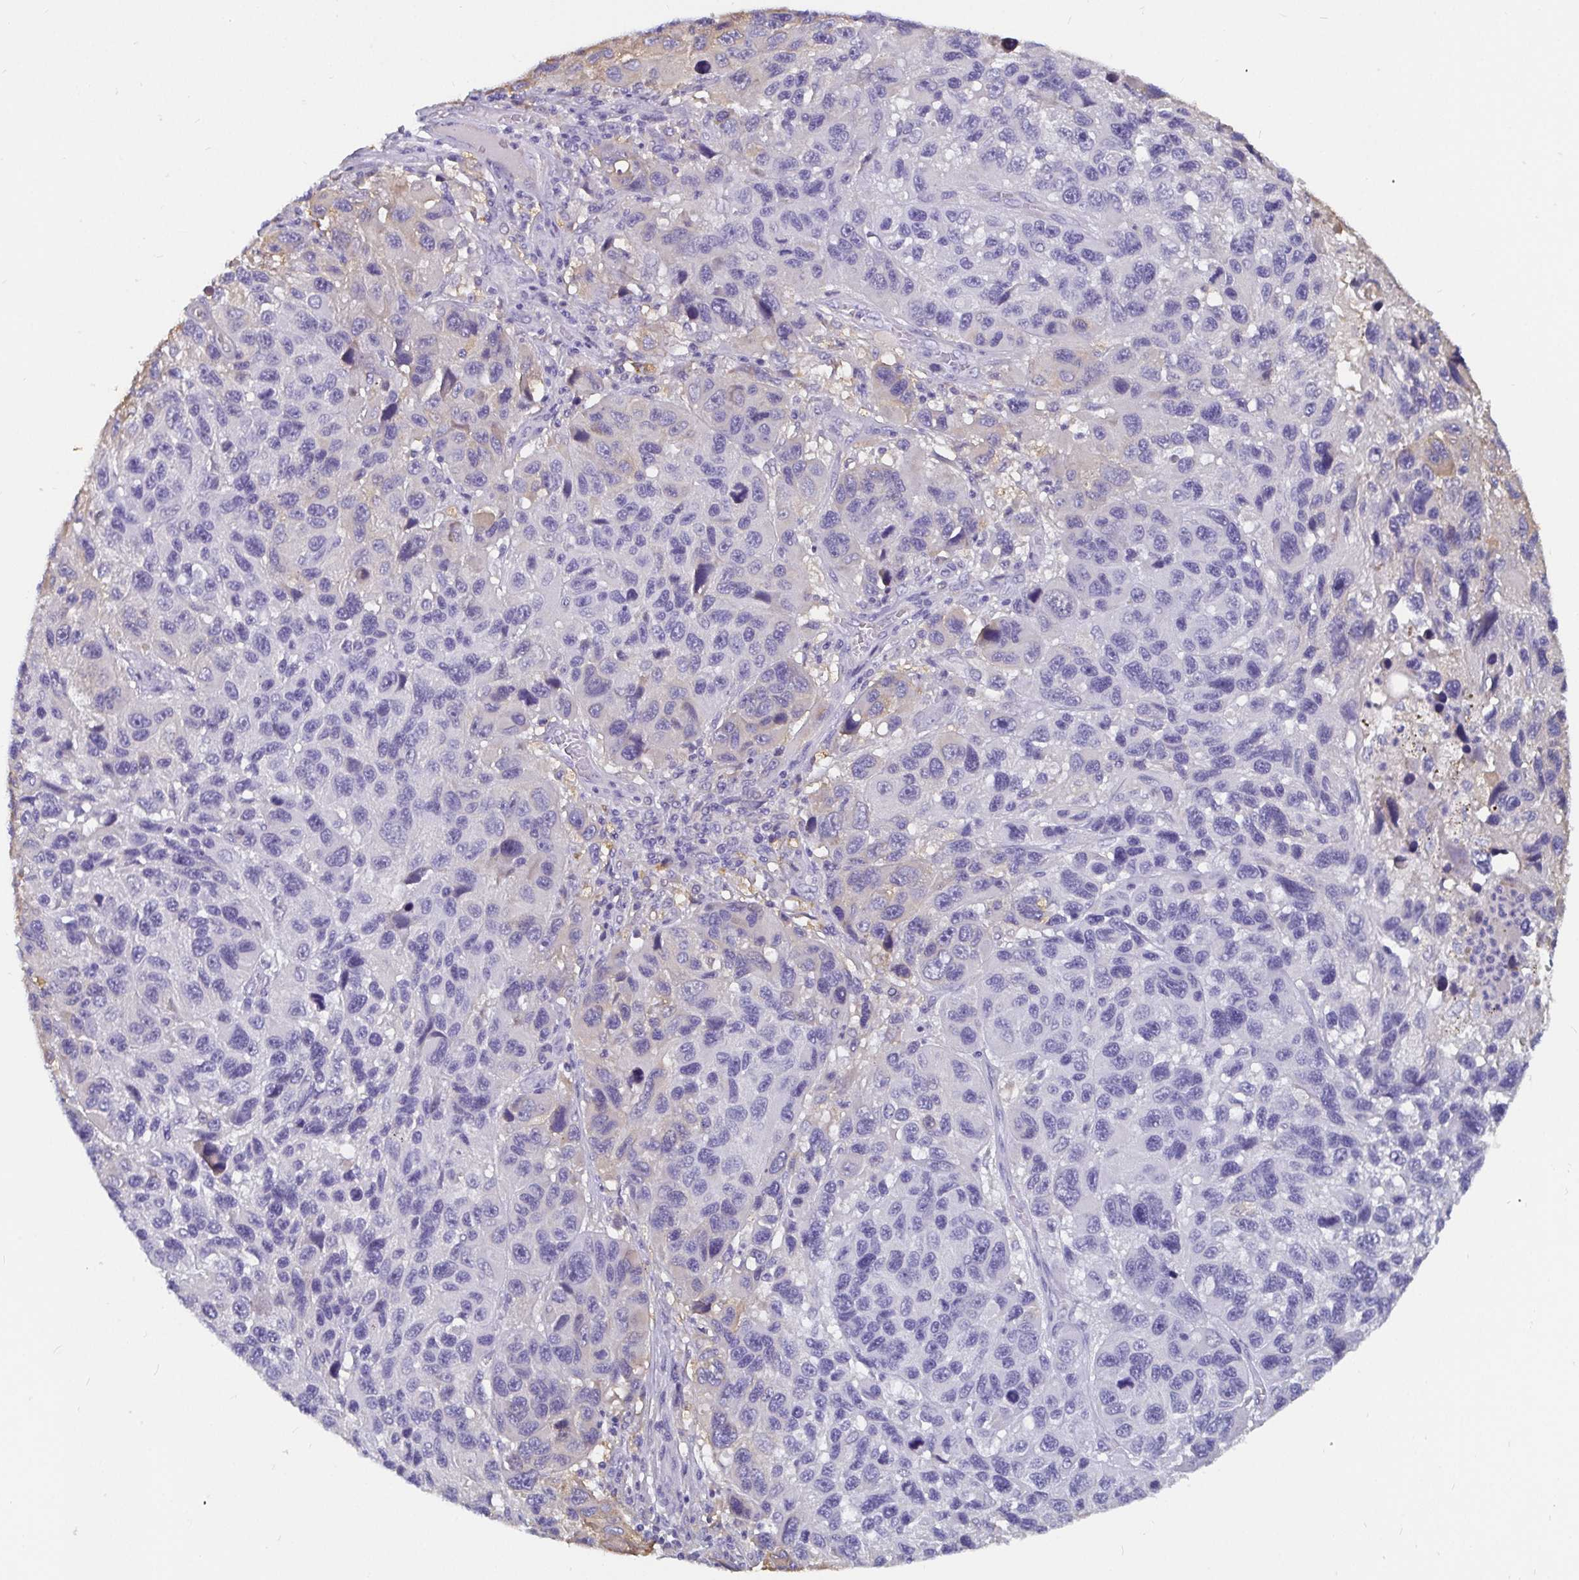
{"staining": {"intensity": "negative", "quantity": "none", "location": "none"}, "tissue": "melanoma", "cell_type": "Tumor cells", "image_type": "cancer", "snomed": [{"axis": "morphology", "description": "Malignant melanoma, NOS"}, {"axis": "topography", "description": "Skin"}], "caption": "A photomicrograph of human melanoma is negative for staining in tumor cells.", "gene": "ADAMTS6", "patient": {"sex": "male", "age": 53}}